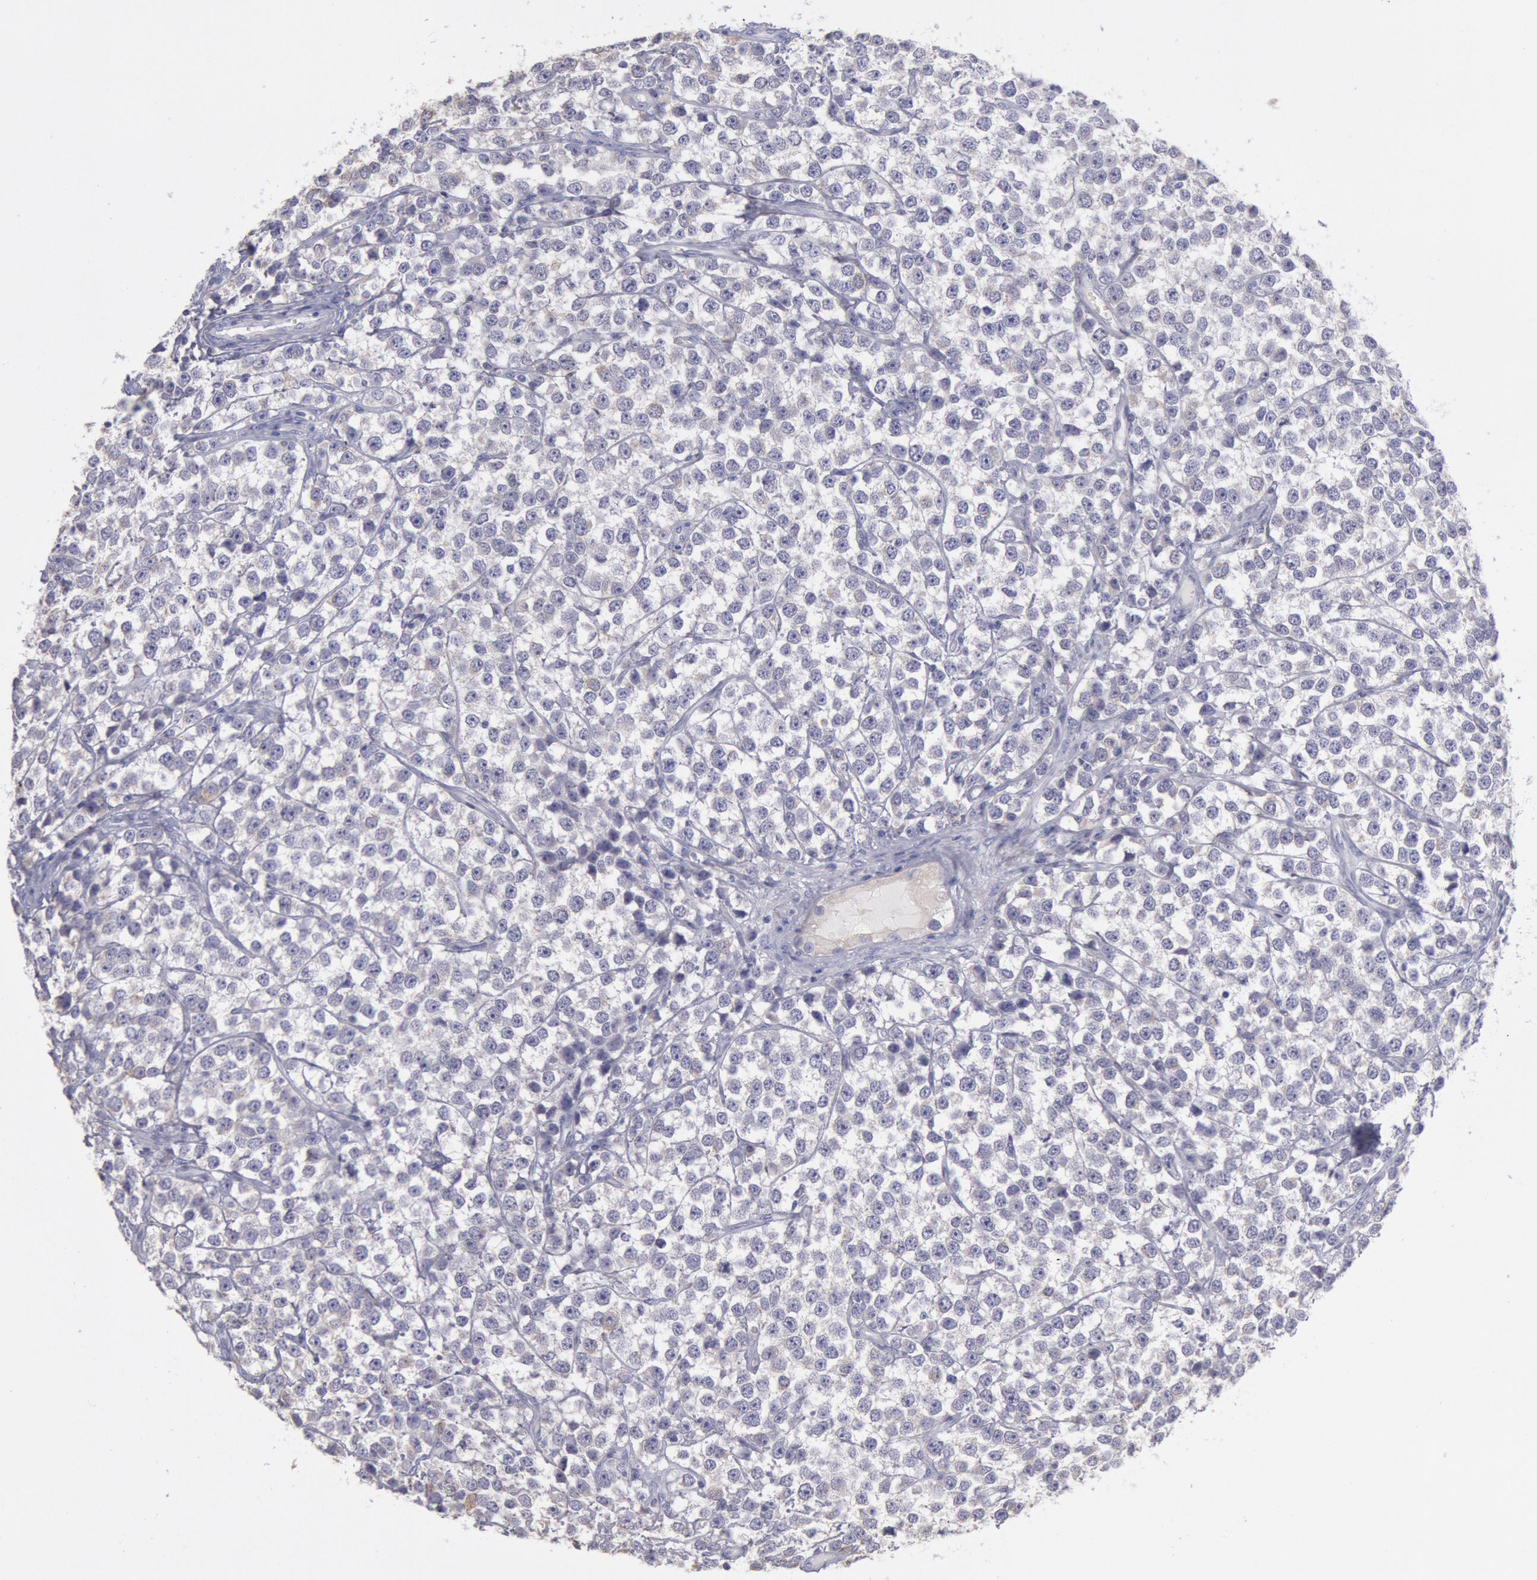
{"staining": {"intensity": "negative", "quantity": "none", "location": "none"}, "tissue": "testis cancer", "cell_type": "Tumor cells", "image_type": "cancer", "snomed": [{"axis": "morphology", "description": "Seminoma, NOS"}, {"axis": "topography", "description": "Testis"}], "caption": "High power microscopy micrograph of an IHC micrograph of testis seminoma, revealing no significant positivity in tumor cells.", "gene": "MYH7", "patient": {"sex": "male", "age": 25}}